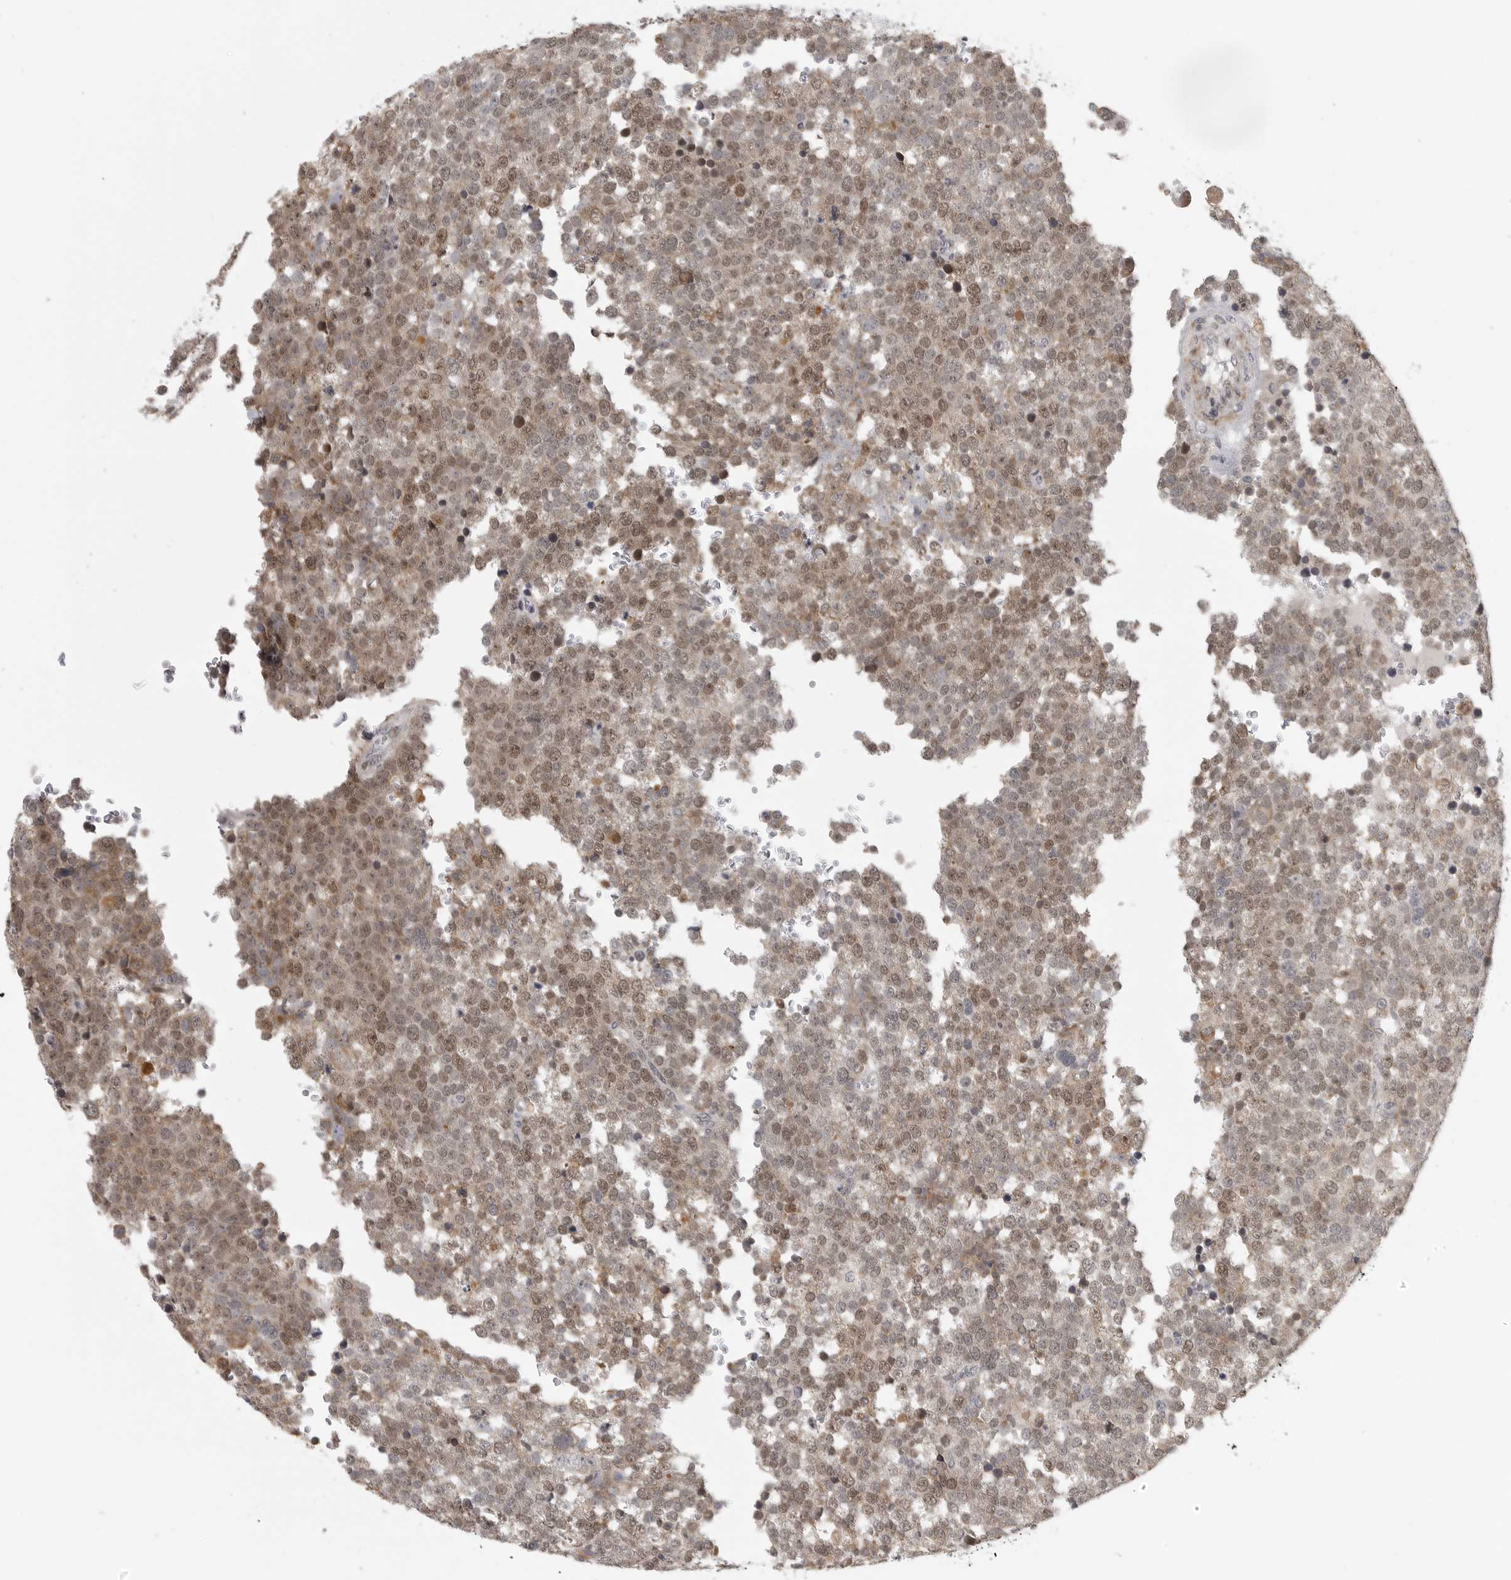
{"staining": {"intensity": "moderate", "quantity": ">75%", "location": "nuclear"}, "tissue": "testis cancer", "cell_type": "Tumor cells", "image_type": "cancer", "snomed": [{"axis": "morphology", "description": "Seminoma, NOS"}, {"axis": "topography", "description": "Testis"}], "caption": "There is medium levels of moderate nuclear staining in tumor cells of testis seminoma, as demonstrated by immunohistochemical staining (brown color).", "gene": "POLE2", "patient": {"sex": "male", "age": 71}}